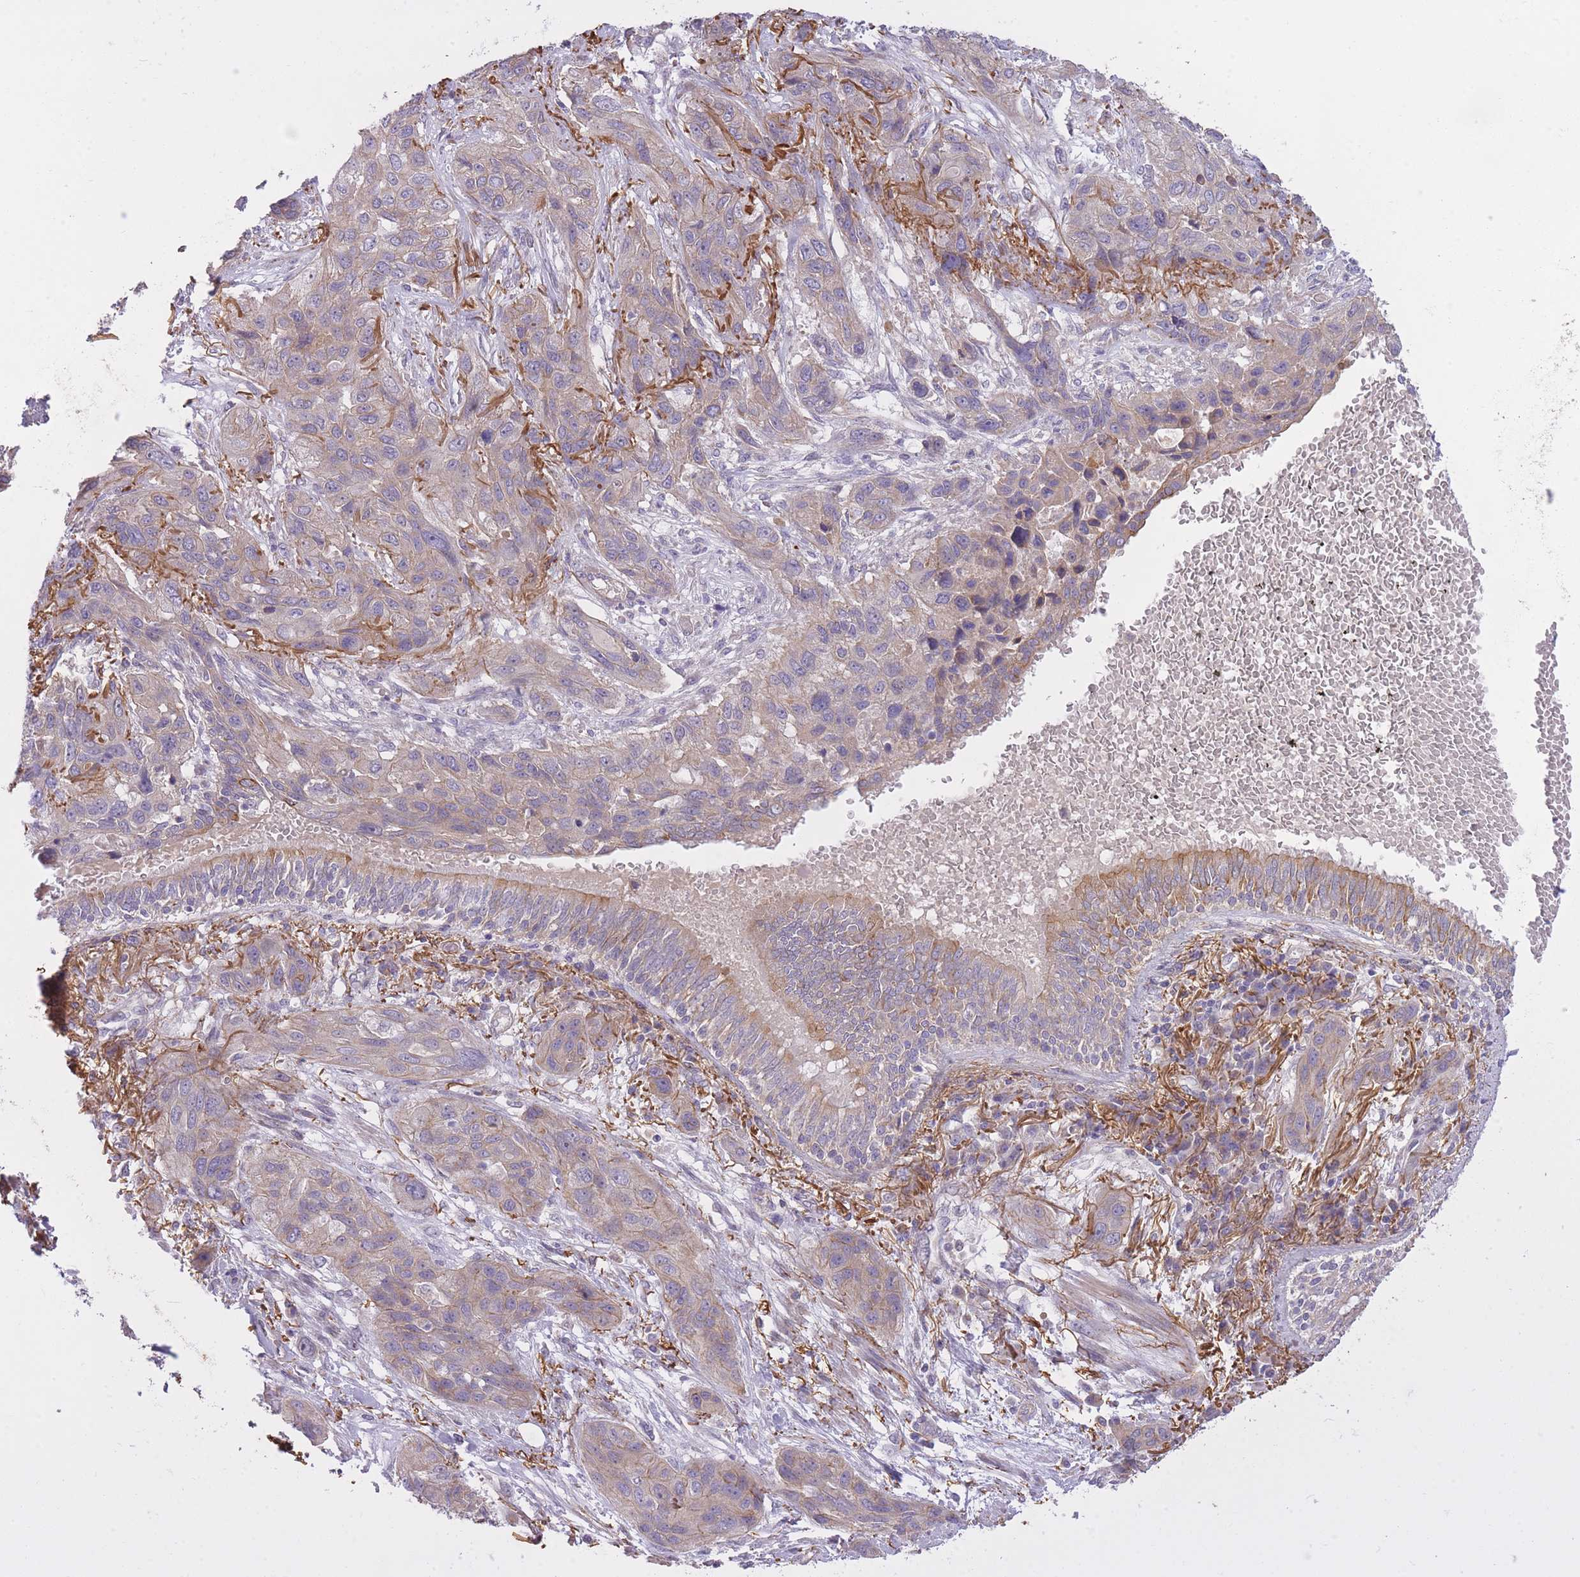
{"staining": {"intensity": "weak", "quantity": "25%-75%", "location": "cytoplasmic/membranous"}, "tissue": "lung cancer", "cell_type": "Tumor cells", "image_type": "cancer", "snomed": [{"axis": "morphology", "description": "Squamous cell carcinoma, NOS"}, {"axis": "topography", "description": "Lung"}], "caption": "Weak cytoplasmic/membranous staining for a protein is identified in about 25%-75% of tumor cells of squamous cell carcinoma (lung) using immunohistochemistry.", "gene": "REV1", "patient": {"sex": "female", "age": 70}}